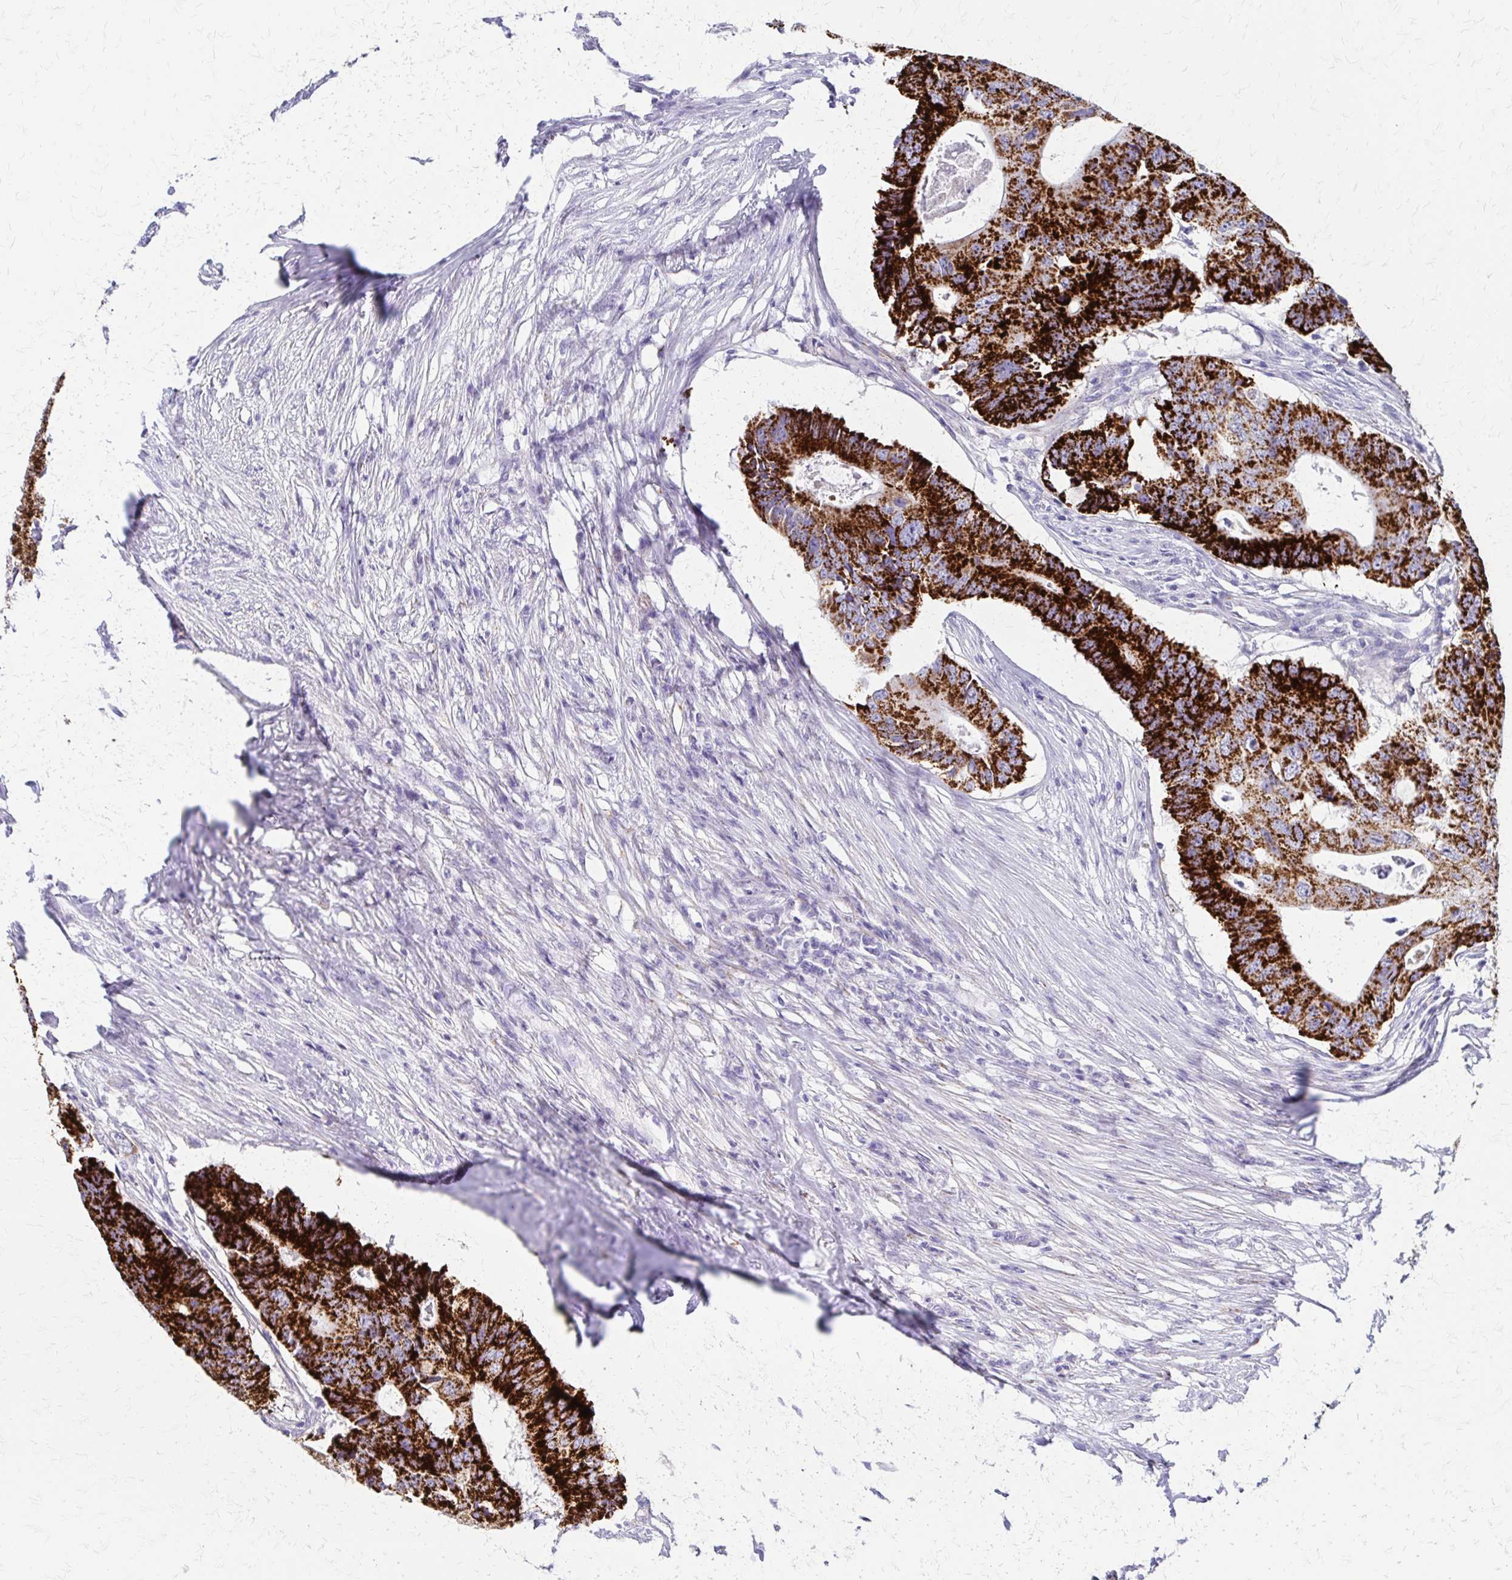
{"staining": {"intensity": "strong", "quantity": ">75%", "location": "cytoplasmic/membranous"}, "tissue": "colorectal cancer", "cell_type": "Tumor cells", "image_type": "cancer", "snomed": [{"axis": "morphology", "description": "Adenocarcinoma, NOS"}, {"axis": "topography", "description": "Colon"}], "caption": "This histopathology image displays IHC staining of adenocarcinoma (colorectal), with high strong cytoplasmic/membranous positivity in approximately >75% of tumor cells.", "gene": "ZSCAN5B", "patient": {"sex": "male", "age": 71}}